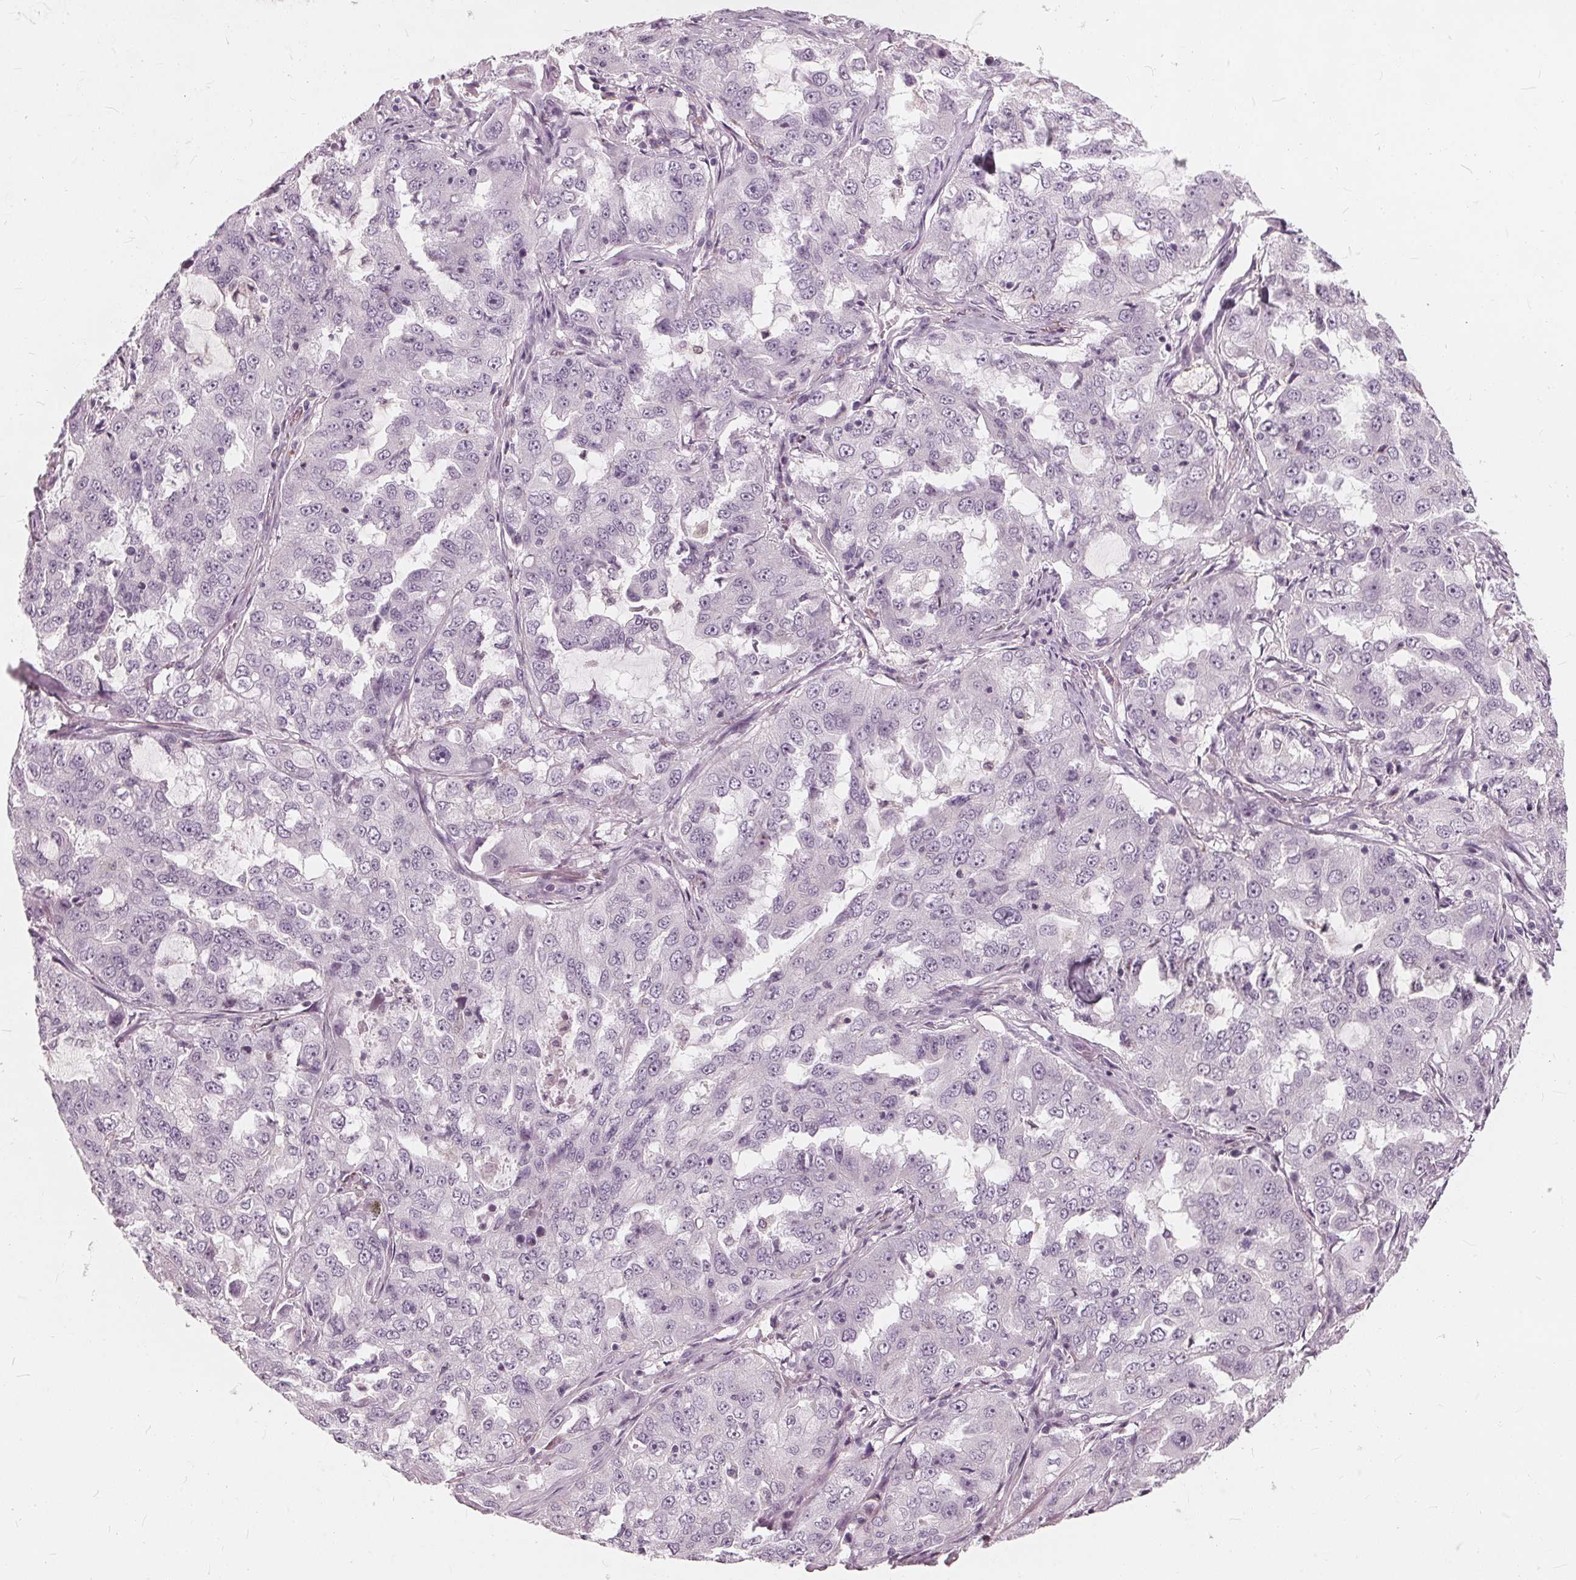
{"staining": {"intensity": "negative", "quantity": "none", "location": "none"}, "tissue": "lung cancer", "cell_type": "Tumor cells", "image_type": "cancer", "snomed": [{"axis": "morphology", "description": "Adenocarcinoma, NOS"}, {"axis": "topography", "description": "Lung"}], "caption": "This image is of lung adenocarcinoma stained with IHC to label a protein in brown with the nuclei are counter-stained blue. There is no staining in tumor cells.", "gene": "SAT2", "patient": {"sex": "female", "age": 61}}